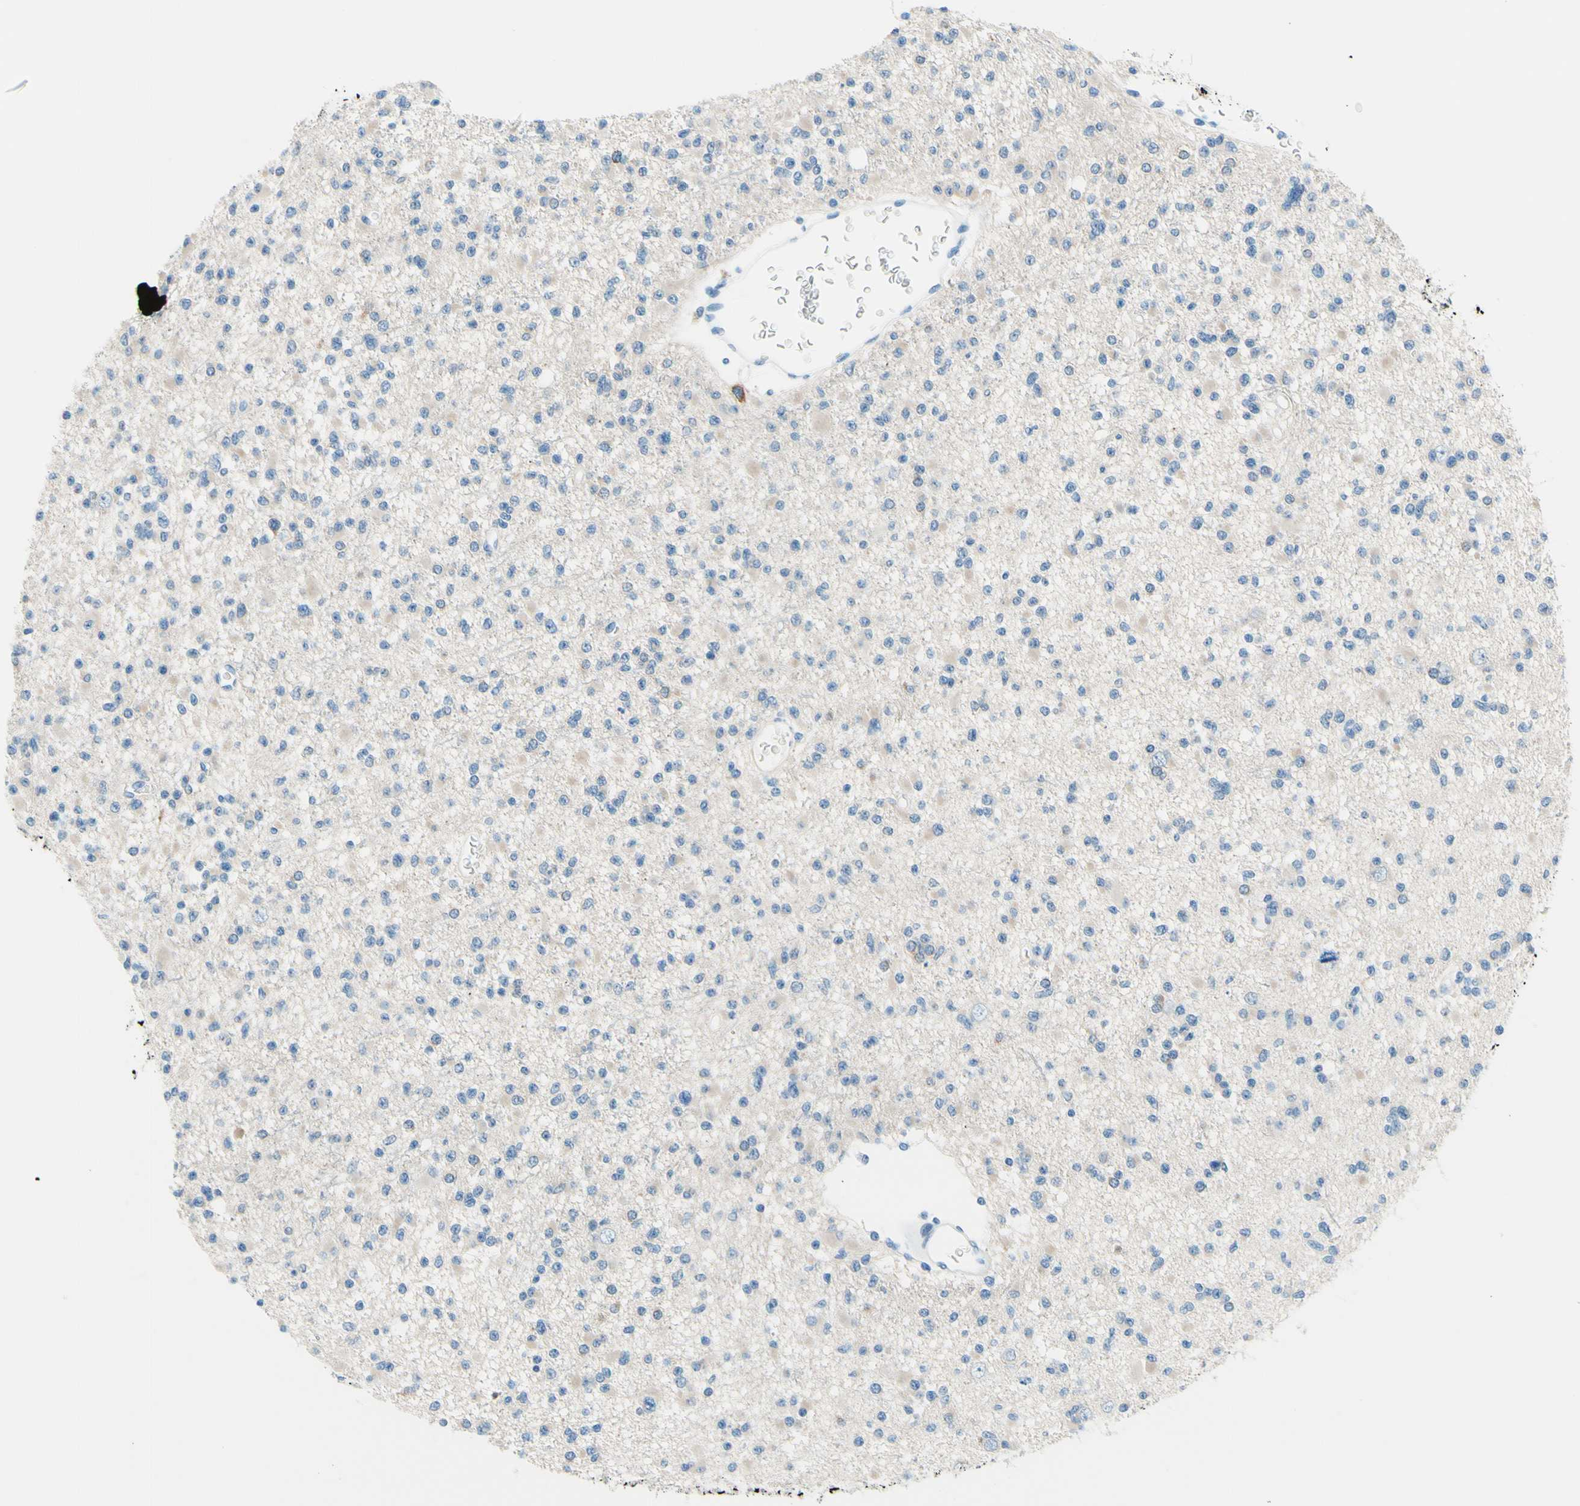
{"staining": {"intensity": "negative", "quantity": "none", "location": "none"}, "tissue": "glioma", "cell_type": "Tumor cells", "image_type": "cancer", "snomed": [{"axis": "morphology", "description": "Glioma, malignant, Low grade"}, {"axis": "topography", "description": "Brain"}], "caption": "A histopathology image of glioma stained for a protein demonstrates no brown staining in tumor cells.", "gene": "PASD1", "patient": {"sex": "female", "age": 22}}